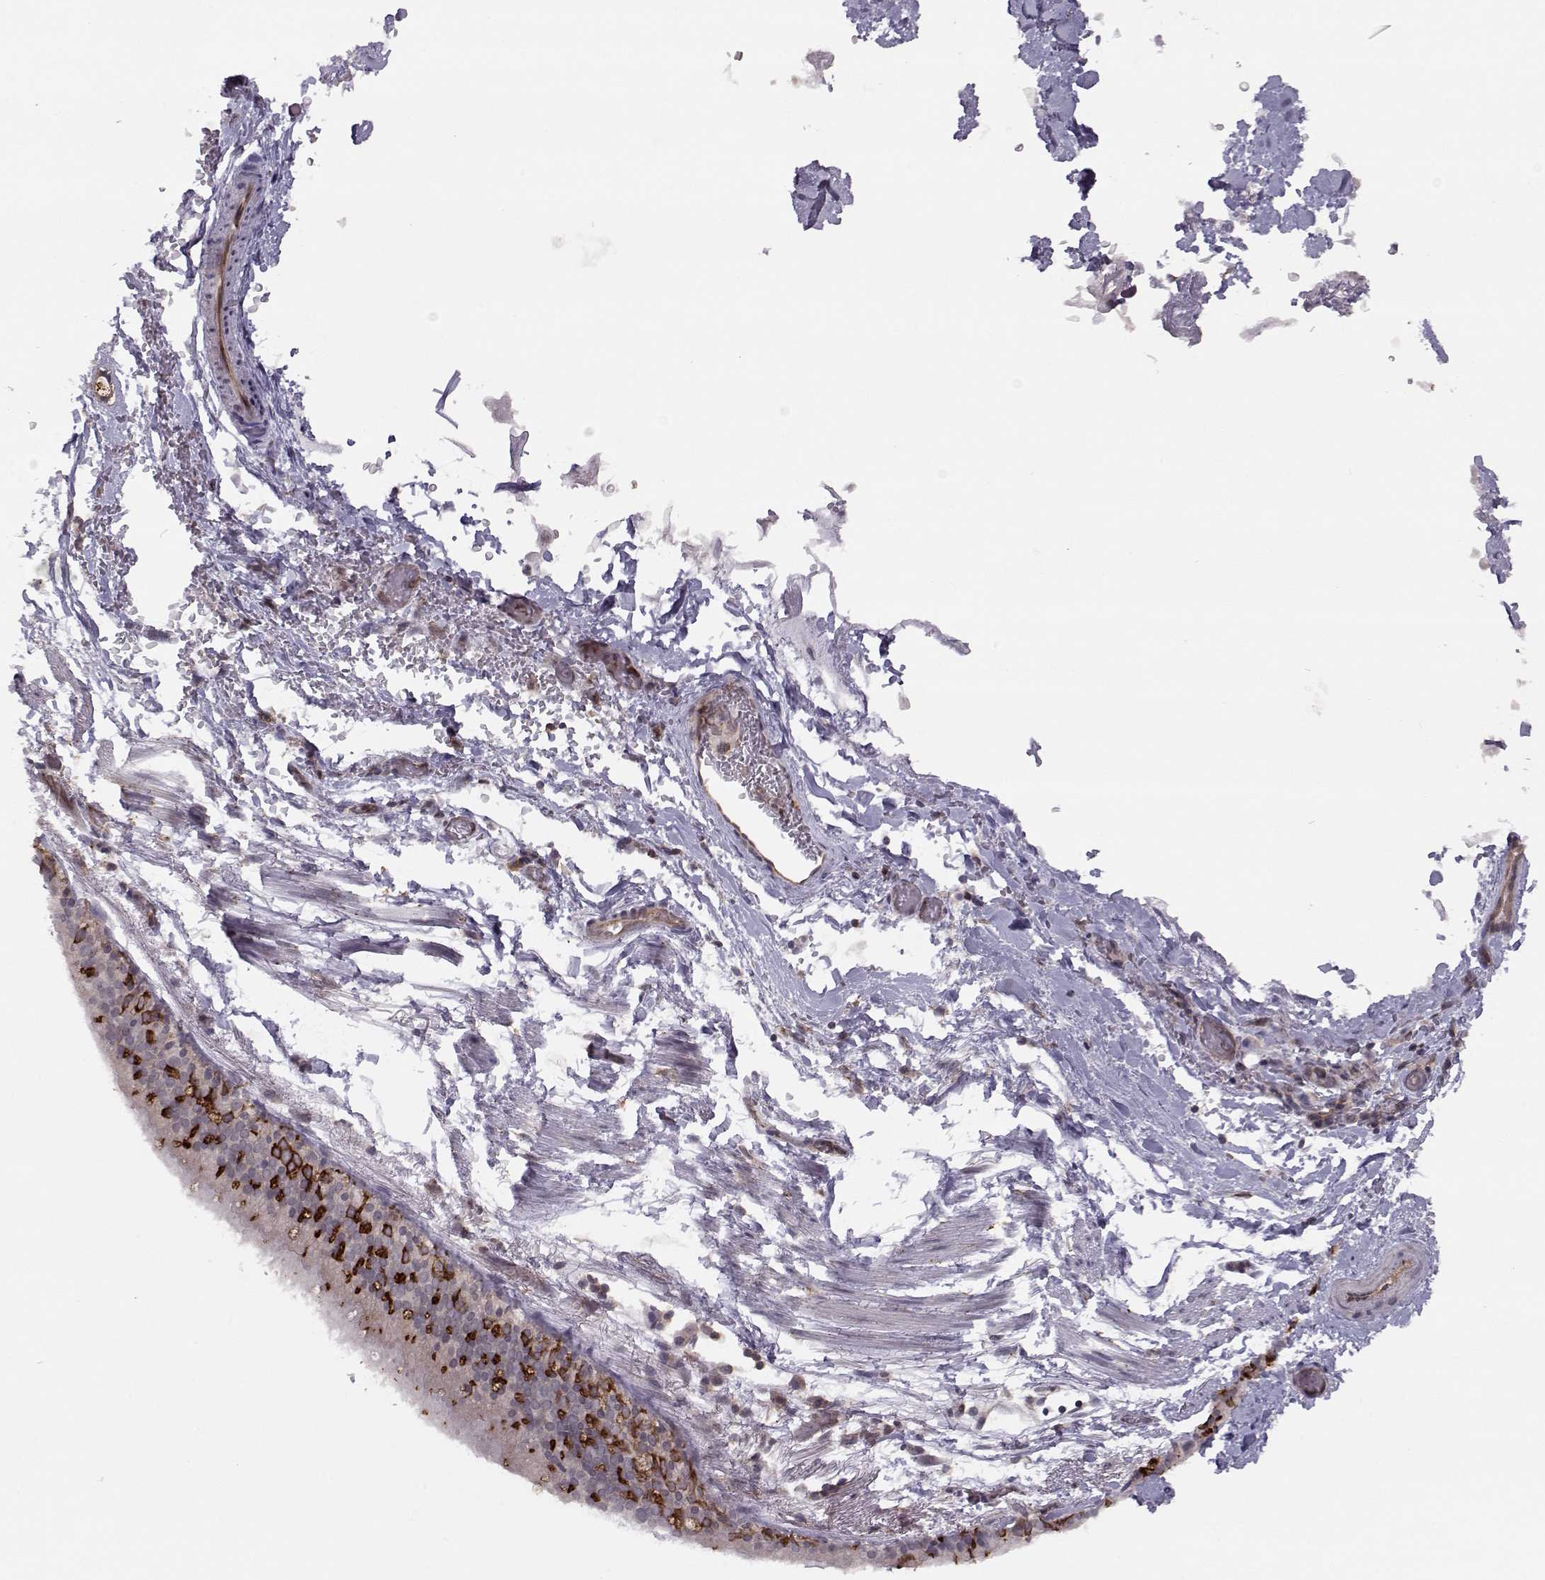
{"staining": {"intensity": "strong", "quantity": "25%-75%", "location": "cytoplasmic/membranous"}, "tissue": "bronchus", "cell_type": "Respiratory epithelial cells", "image_type": "normal", "snomed": [{"axis": "morphology", "description": "Normal tissue, NOS"}, {"axis": "morphology", "description": "Squamous cell carcinoma, NOS"}, {"axis": "topography", "description": "Bronchus"}, {"axis": "topography", "description": "Lung"}], "caption": "A high amount of strong cytoplasmic/membranous staining is appreciated in approximately 25%-75% of respiratory epithelial cells in unremarkable bronchus.", "gene": "KIF13B", "patient": {"sex": "male", "age": 69}}